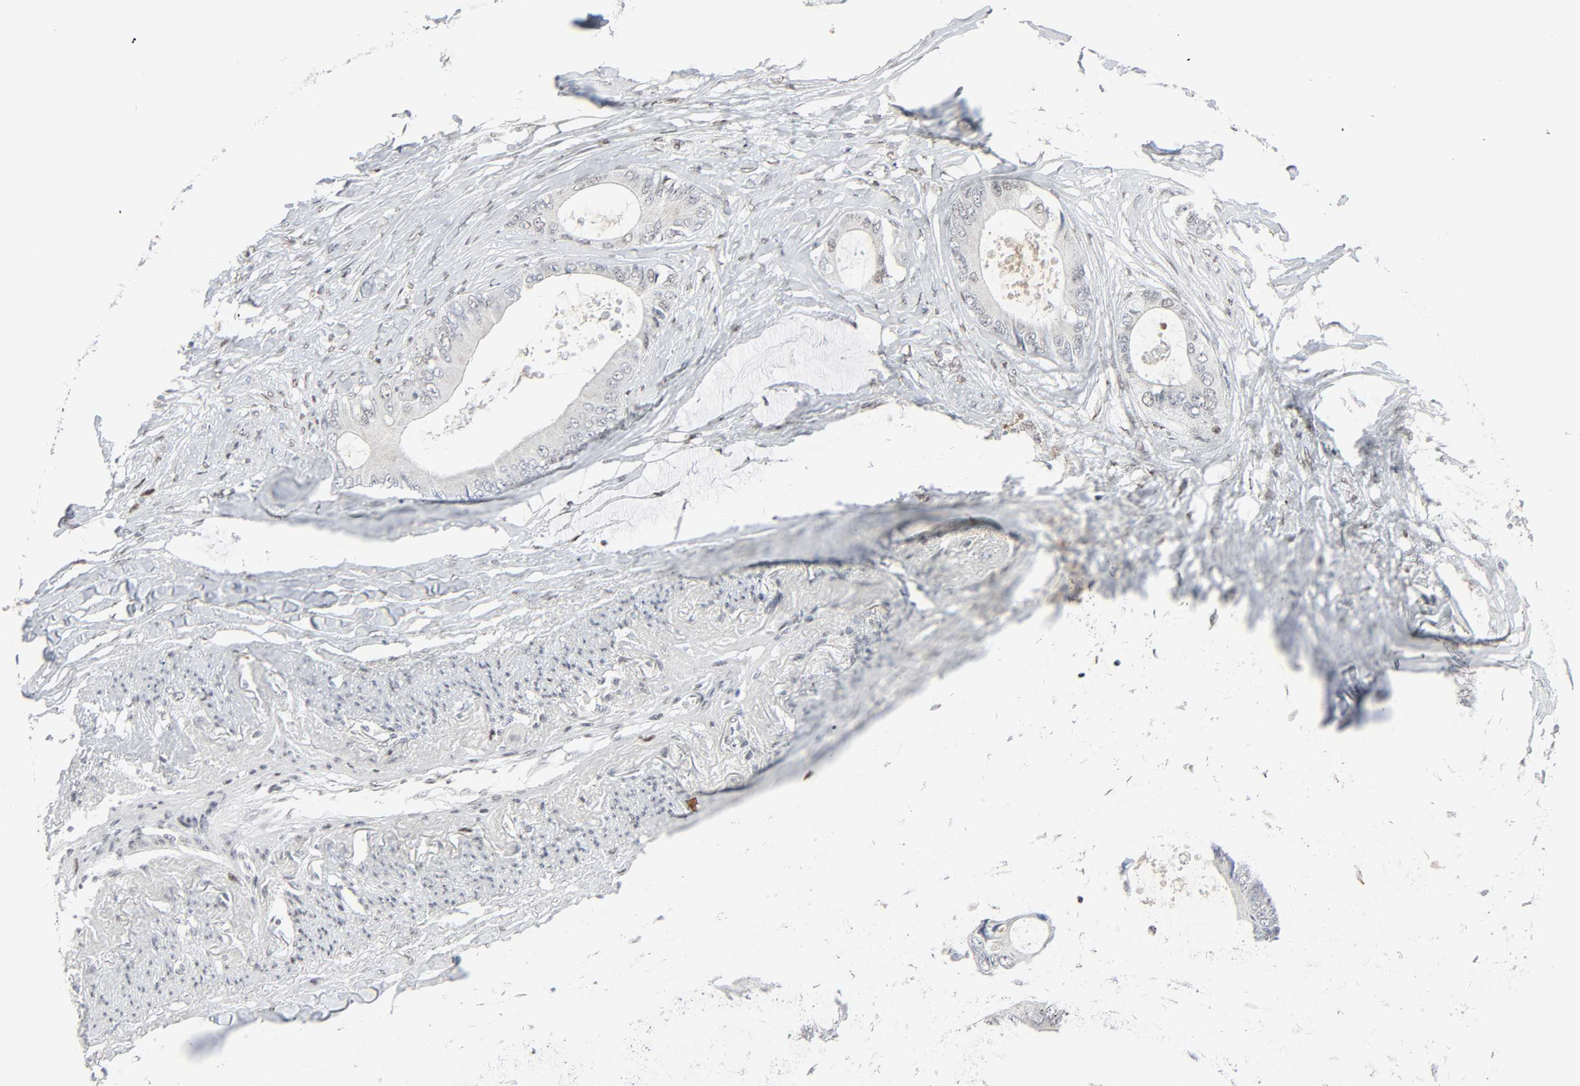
{"staining": {"intensity": "negative", "quantity": "none", "location": "none"}, "tissue": "colorectal cancer", "cell_type": "Tumor cells", "image_type": "cancer", "snomed": [{"axis": "morphology", "description": "Normal tissue, NOS"}, {"axis": "morphology", "description": "Adenocarcinoma, NOS"}, {"axis": "topography", "description": "Rectum"}, {"axis": "topography", "description": "Peripheral nerve tissue"}], "caption": "Tumor cells show no significant positivity in colorectal cancer. Nuclei are stained in blue.", "gene": "CREBBP", "patient": {"sex": "female", "age": 77}}